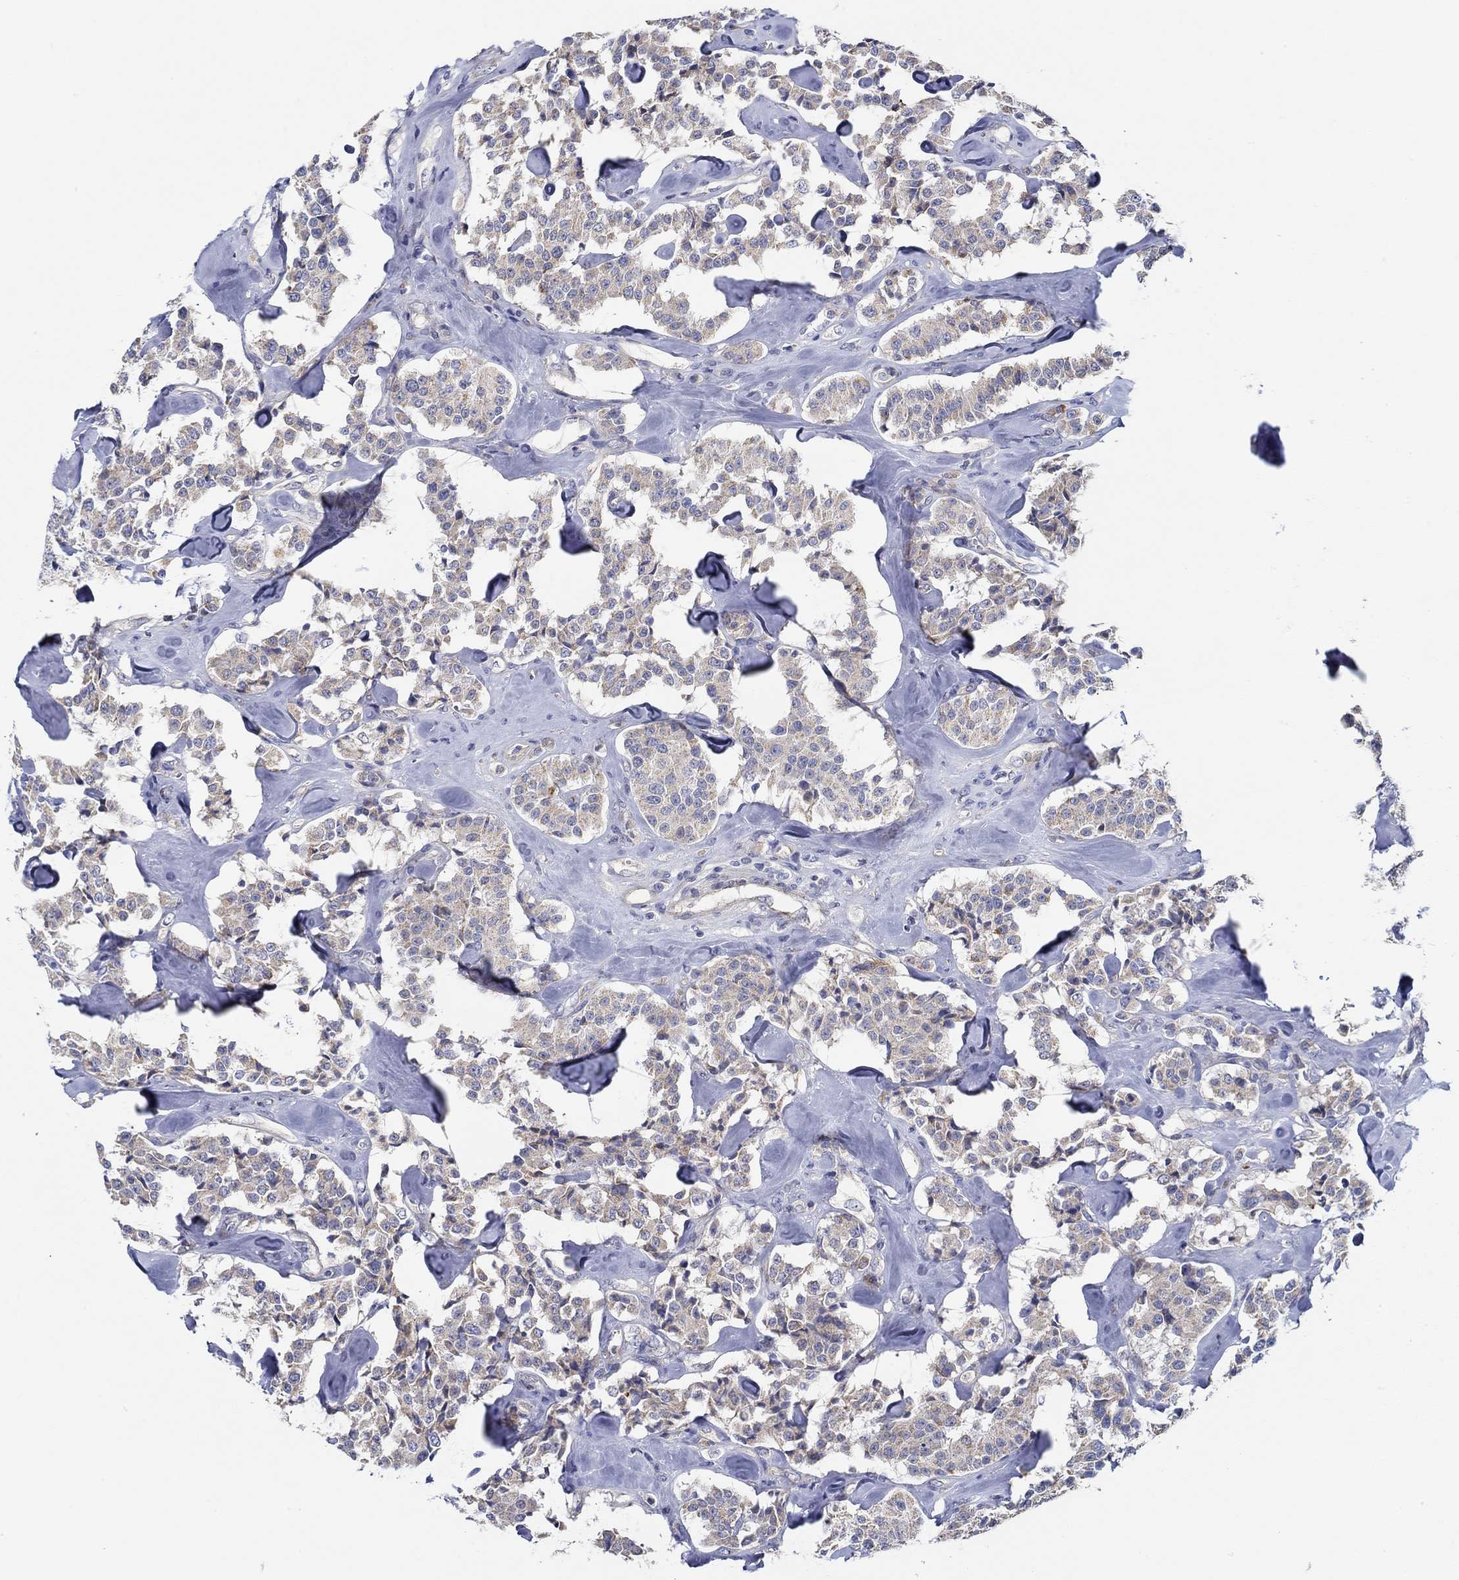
{"staining": {"intensity": "weak", "quantity": "25%-75%", "location": "cytoplasmic/membranous"}, "tissue": "carcinoid", "cell_type": "Tumor cells", "image_type": "cancer", "snomed": [{"axis": "morphology", "description": "Carcinoid, malignant, NOS"}, {"axis": "topography", "description": "Pancreas"}], "caption": "Carcinoid tissue reveals weak cytoplasmic/membranous positivity in about 25%-75% of tumor cells, visualized by immunohistochemistry.", "gene": "CFAP61", "patient": {"sex": "male", "age": 41}}